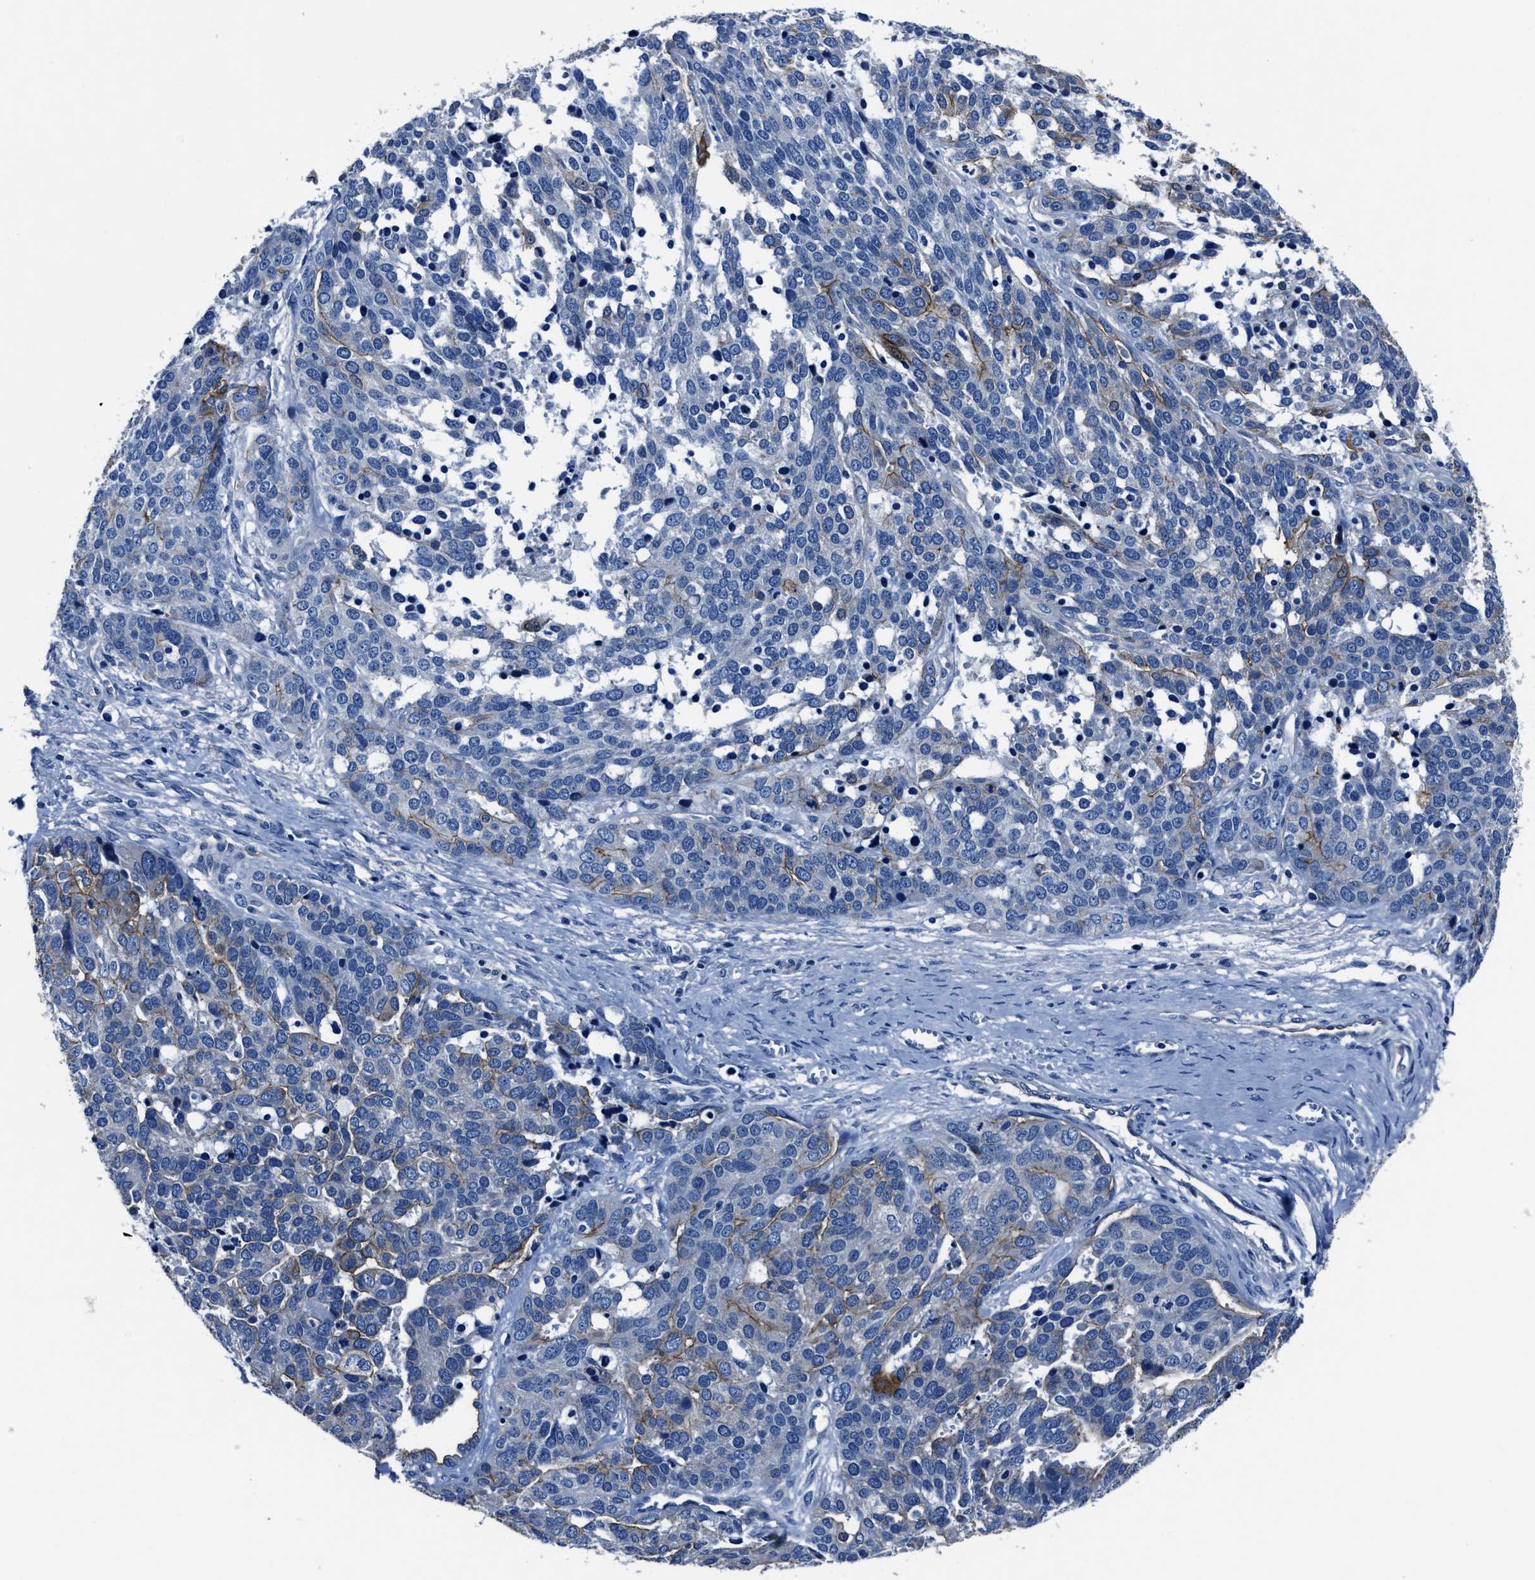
{"staining": {"intensity": "weak", "quantity": "<25%", "location": "cytoplasmic/membranous"}, "tissue": "ovarian cancer", "cell_type": "Tumor cells", "image_type": "cancer", "snomed": [{"axis": "morphology", "description": "Cystadenocarcinoma, serous, NOS"}, {"axis": "topography", "description": "Ovary"}], "caption": "The immunohistochemistry (IHC) histopathology image has no significant expression in tumor cells of ovarian cancer (serous cystadenocarcinoma) tissue.", "gene": "LMO7", "patient": {"sex": "female", "age": 44}}